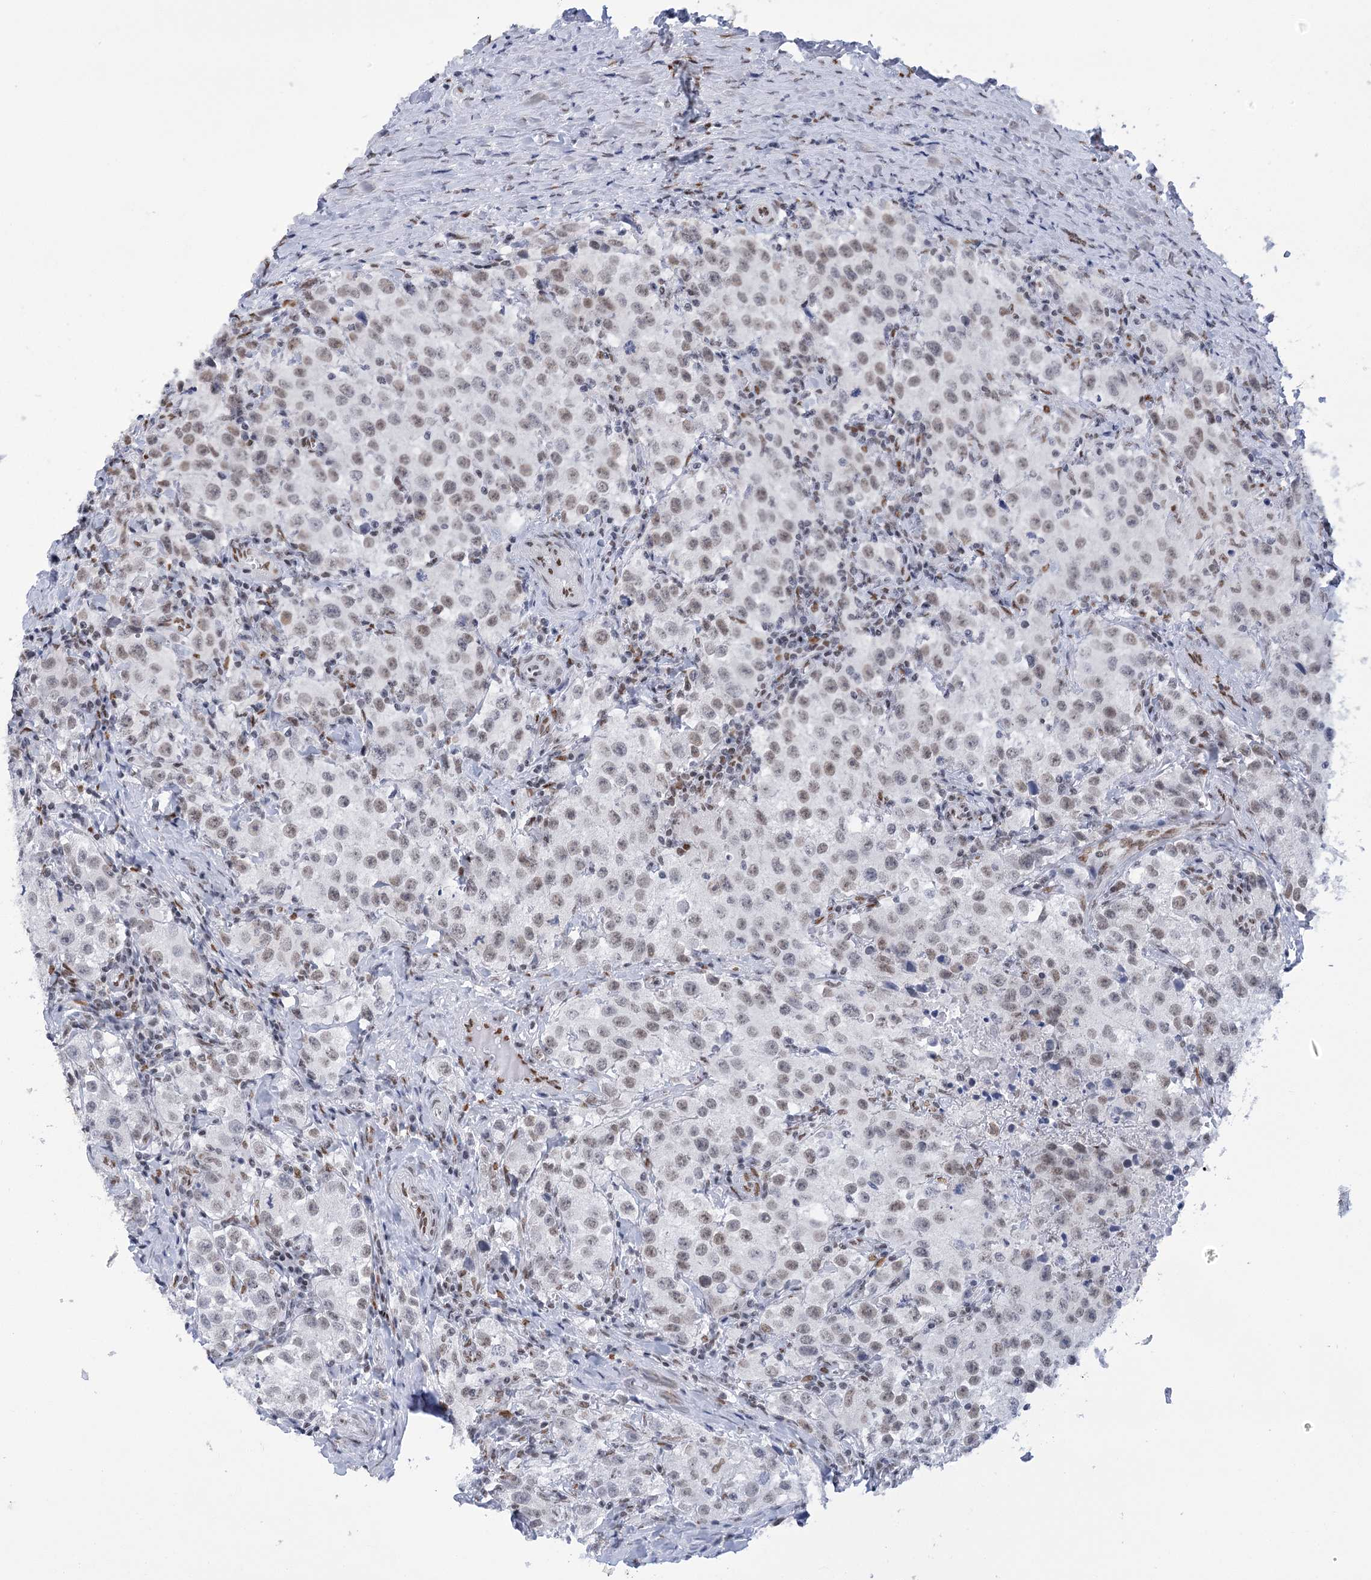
{"staining": {"intensity": "negative", "quantity": "none", "location": "none"}, "tissue": "testis cancer", "cell_type": "Tumor cells", "image_type": "cancer", "snomed": [{"axis": "morphology", "description": "Seminoma, NOS"}, {"axis": "morphology", "description": "Carcinoma, Embryonal, NOS"}, {"axis": "topography", "description": "Testis"}], "caption": "Immunohistochemical staining of human embryonal carcinoma (testis) displays no significant staining in tumor cells.", "gene": "HNRNPA0", "patient": {"sex": "male", "age": 43}}